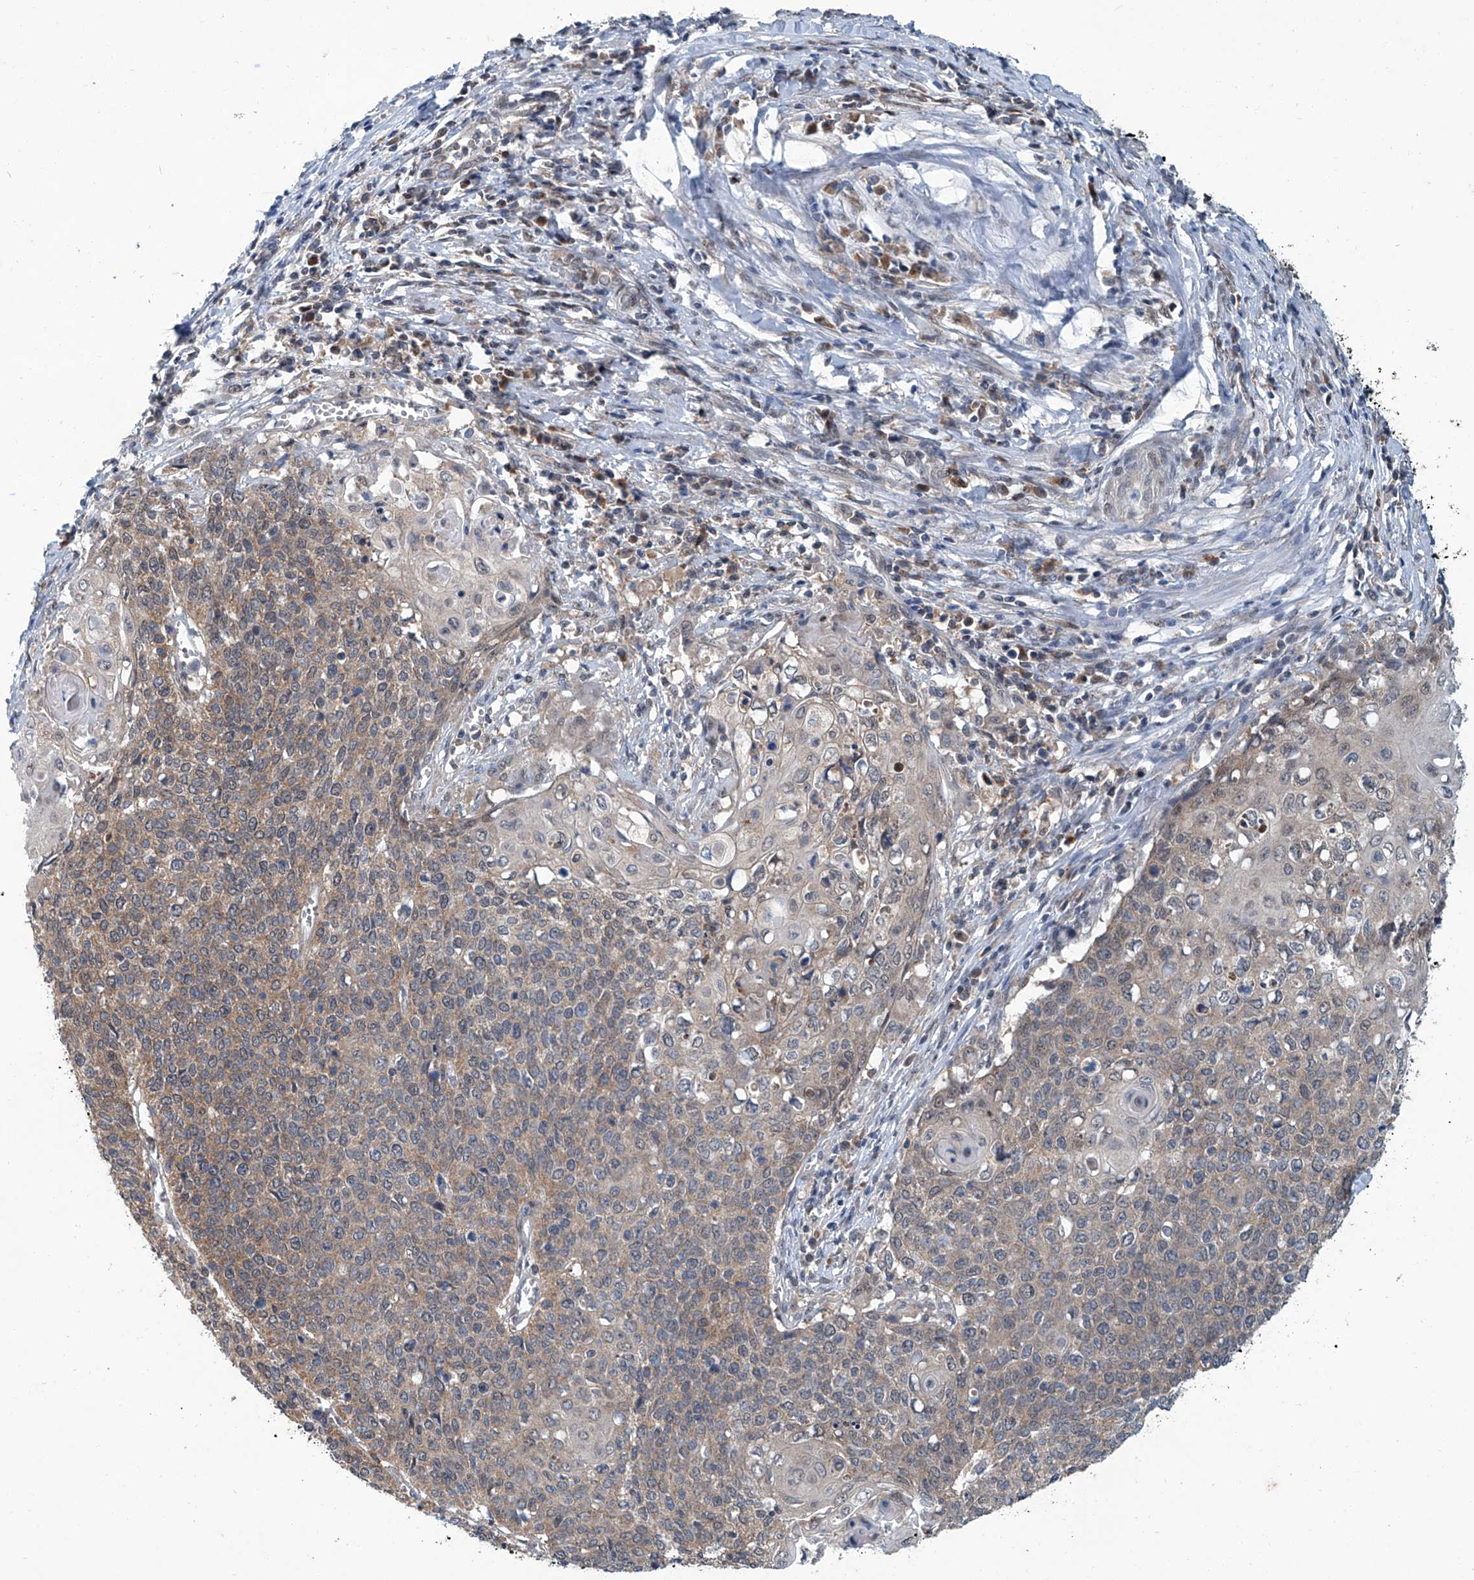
{"staining": {"intensity": "weak", "quantity": ">75%", "location": "cytoplasmic/membranous"}, "tissue": "cervical cancer", "cell_type": "Tumor cells", "image_type": "cancer", "snomed": [{"axis": "morphology", "description": "Squamous cell carcinoma, NOS"}, {"axis": "topography", "description": "Cervix"}], "caption": "A high-resolution image shows immunohistochemistry (IHC) staining of cervical squamous cell carcinoma, which exhibits weak cytoplasmic/membranous staining in about >75% of tumor cells.", "gene": "CLK1", "patient": {"sex": "female", "age": 39}}